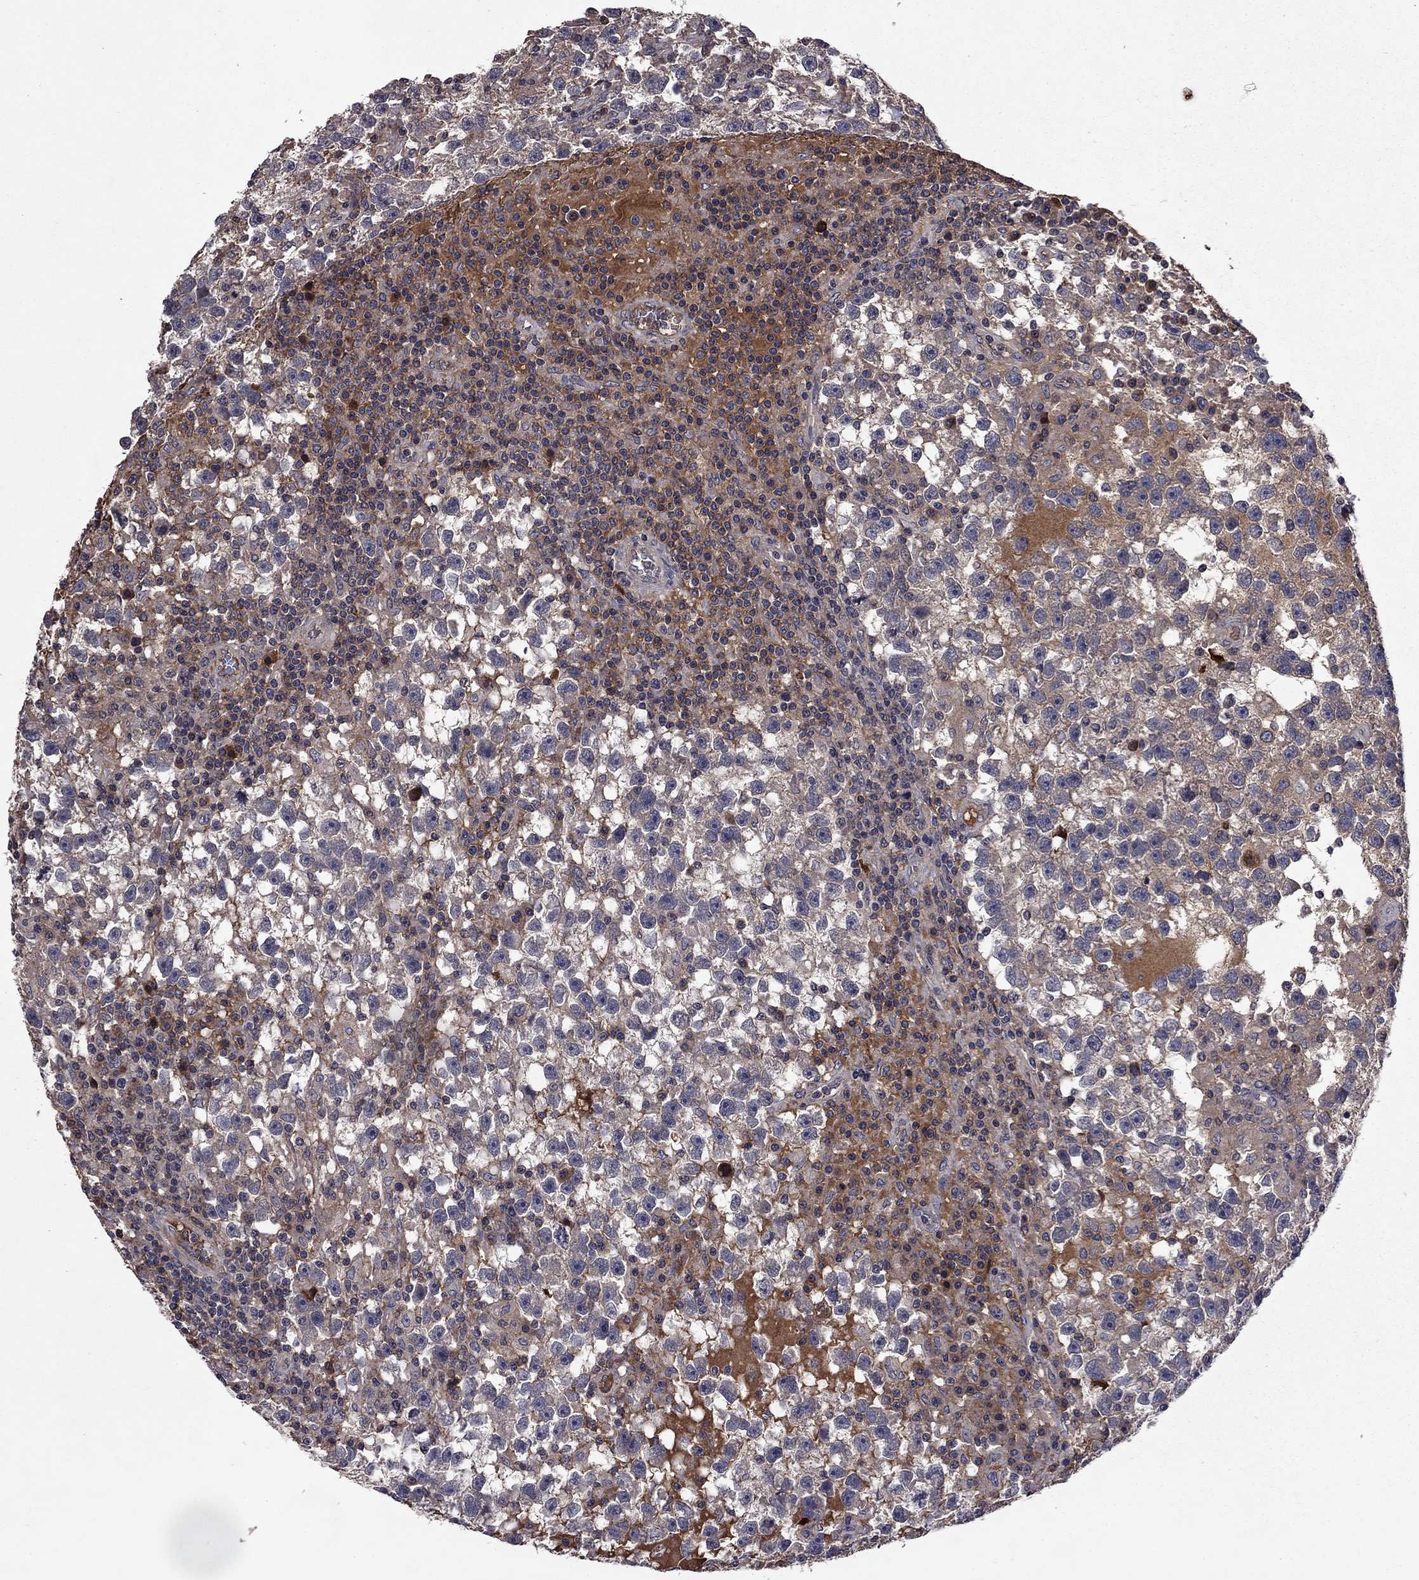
{"staining": {"intensity": "weak", "quantity": "25%-75%", "location": "cytoplasmic/membranous"}, "tissue": "testis cancer", "cell_type": "Tumor cells", "image_type": "cancer", "snomed": [{"axis": "morphology", "description": "Seminoma, NOS"}, {"axis": "topography", "description": "Testis"}], "caption": "Immunohistochemical staining of testis seminoma exhibits low levels of weak cytoplasmic/membranous protein positivity in approximately 25%-75% of tumor cells. (DAB (3,3'-diaminobenzidine) IHC with brightfield microscopy, high magnification).", "gene": "PROS1", "patient": {"sex": "male", "age": 47}}